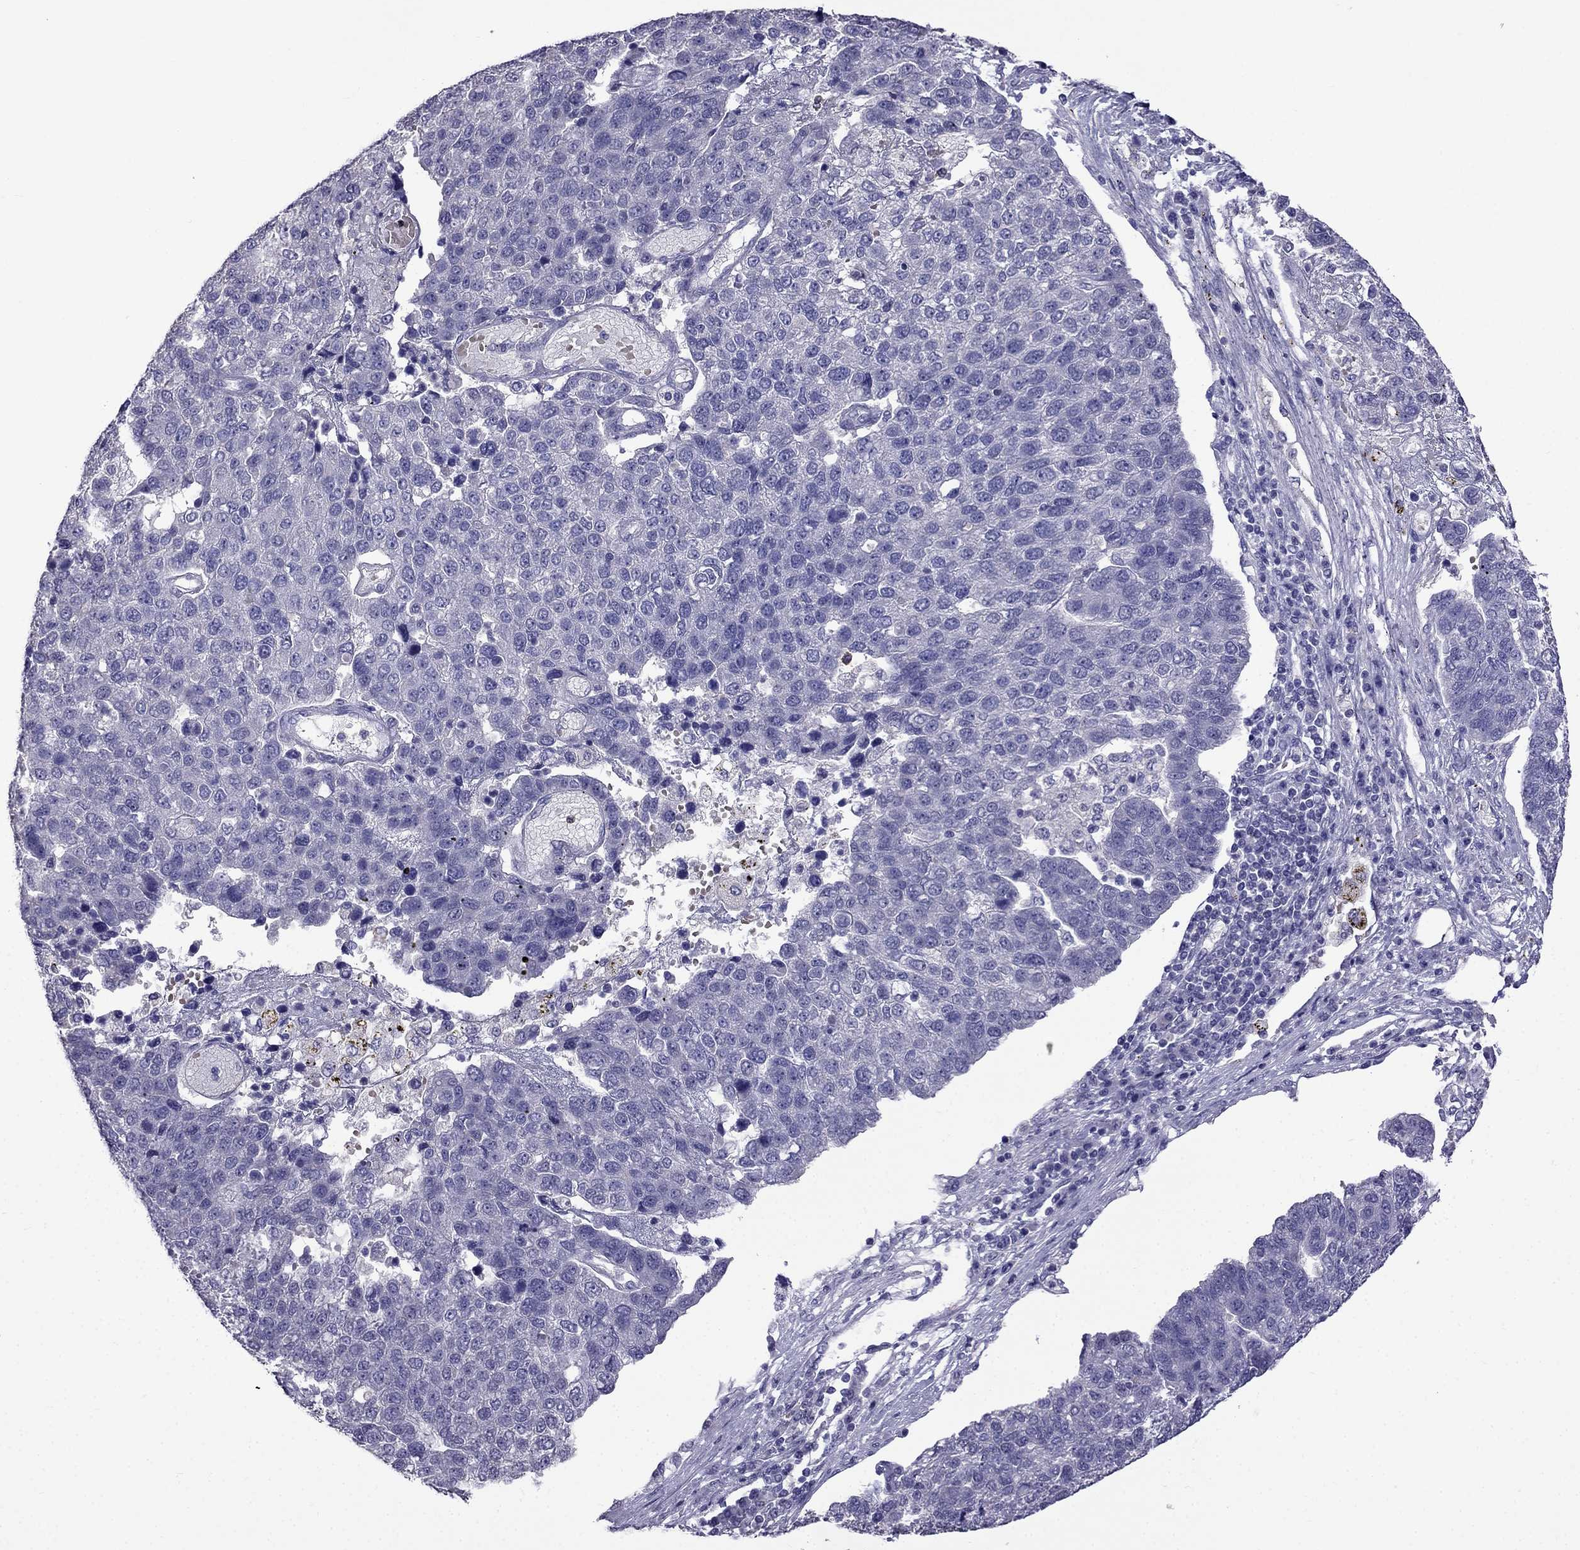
{"staining": {"intensity": "negative", "quantity": "none", "location": "none"}, "tissue": "pancreatic cancer", "cell_type": "Tumor cells", "image_type": "cancer", "snomed": [{"axis": "morphology", "description": "Adenocarcinoma, NOS"}, {"axis": "topography", "description": "Pancreas"}], "caption": "An immunohistochemistry micrograph of pancreatic cancer (adenocarcinoma) is shown. There is no staining in tumor cells of pancreatic cancer (adenocarcinoma).", "gene": "AQP9", "patient": {"sex": "female", "age": 61}}